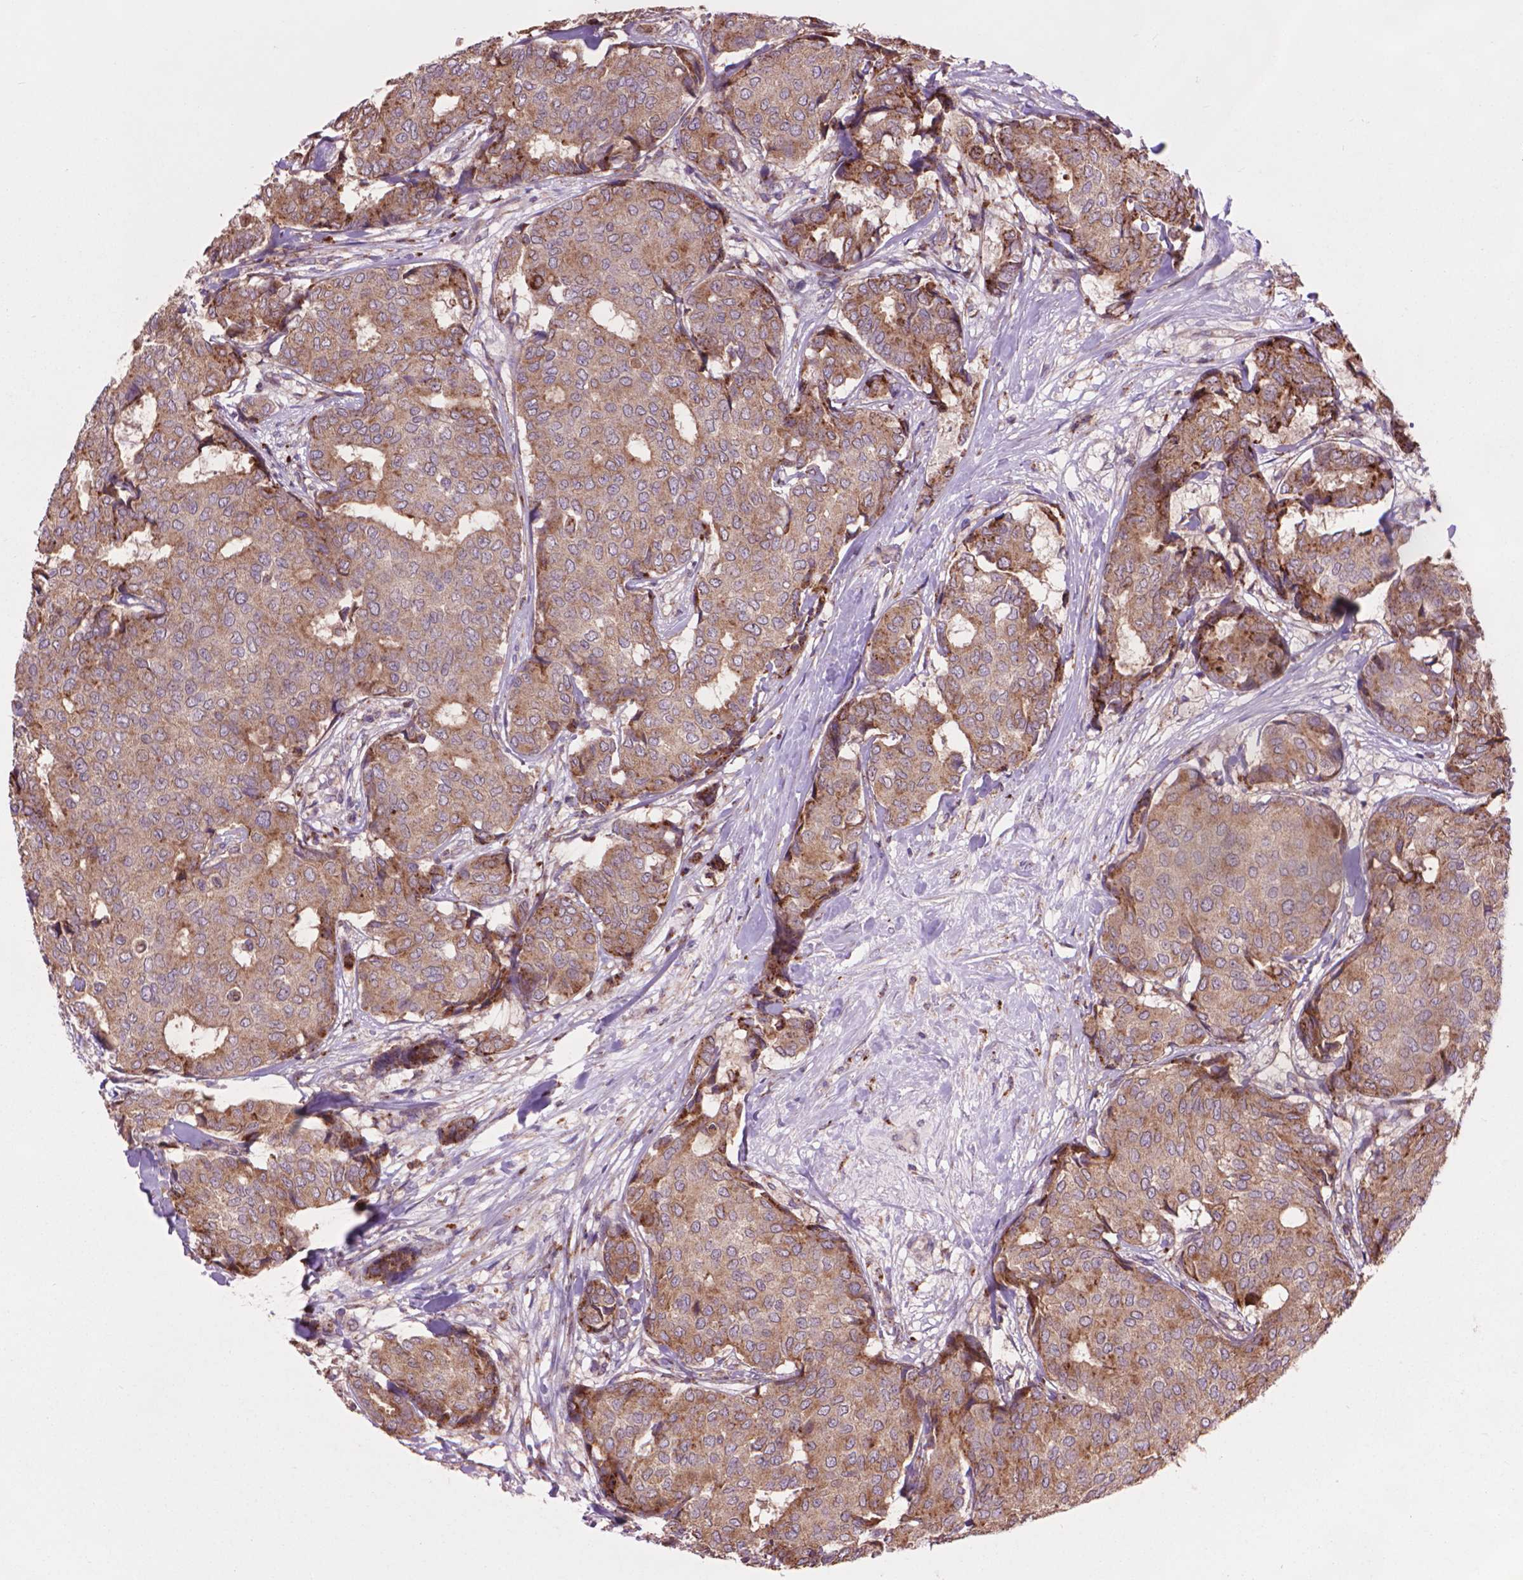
{"staining": {"intensity": "moderate", "quantity": ">75%", "location": "cytoplasmic/membranous"}, "tissue": "breast cancer", "cell_type": "Tumor cells", "image_type": "cancer", "snomed": [{"axis": "morphology", "description": "Duct carcinoma"}, {"axis": "topography", "description": "Breast"}], "caption": "Immunohistochemistry image of neoplastic tissue: human invasive ductal carcinoma (breast) stained using immunohistochemistry shows medium levels of moderate protein expression localized specifically in the cytoplasmic/membranous of tumor cells, appearing as a cytoplasmic/membranous brown color.", "gene": "GLB1", "patient": {"sex": "female", "age": 75}}